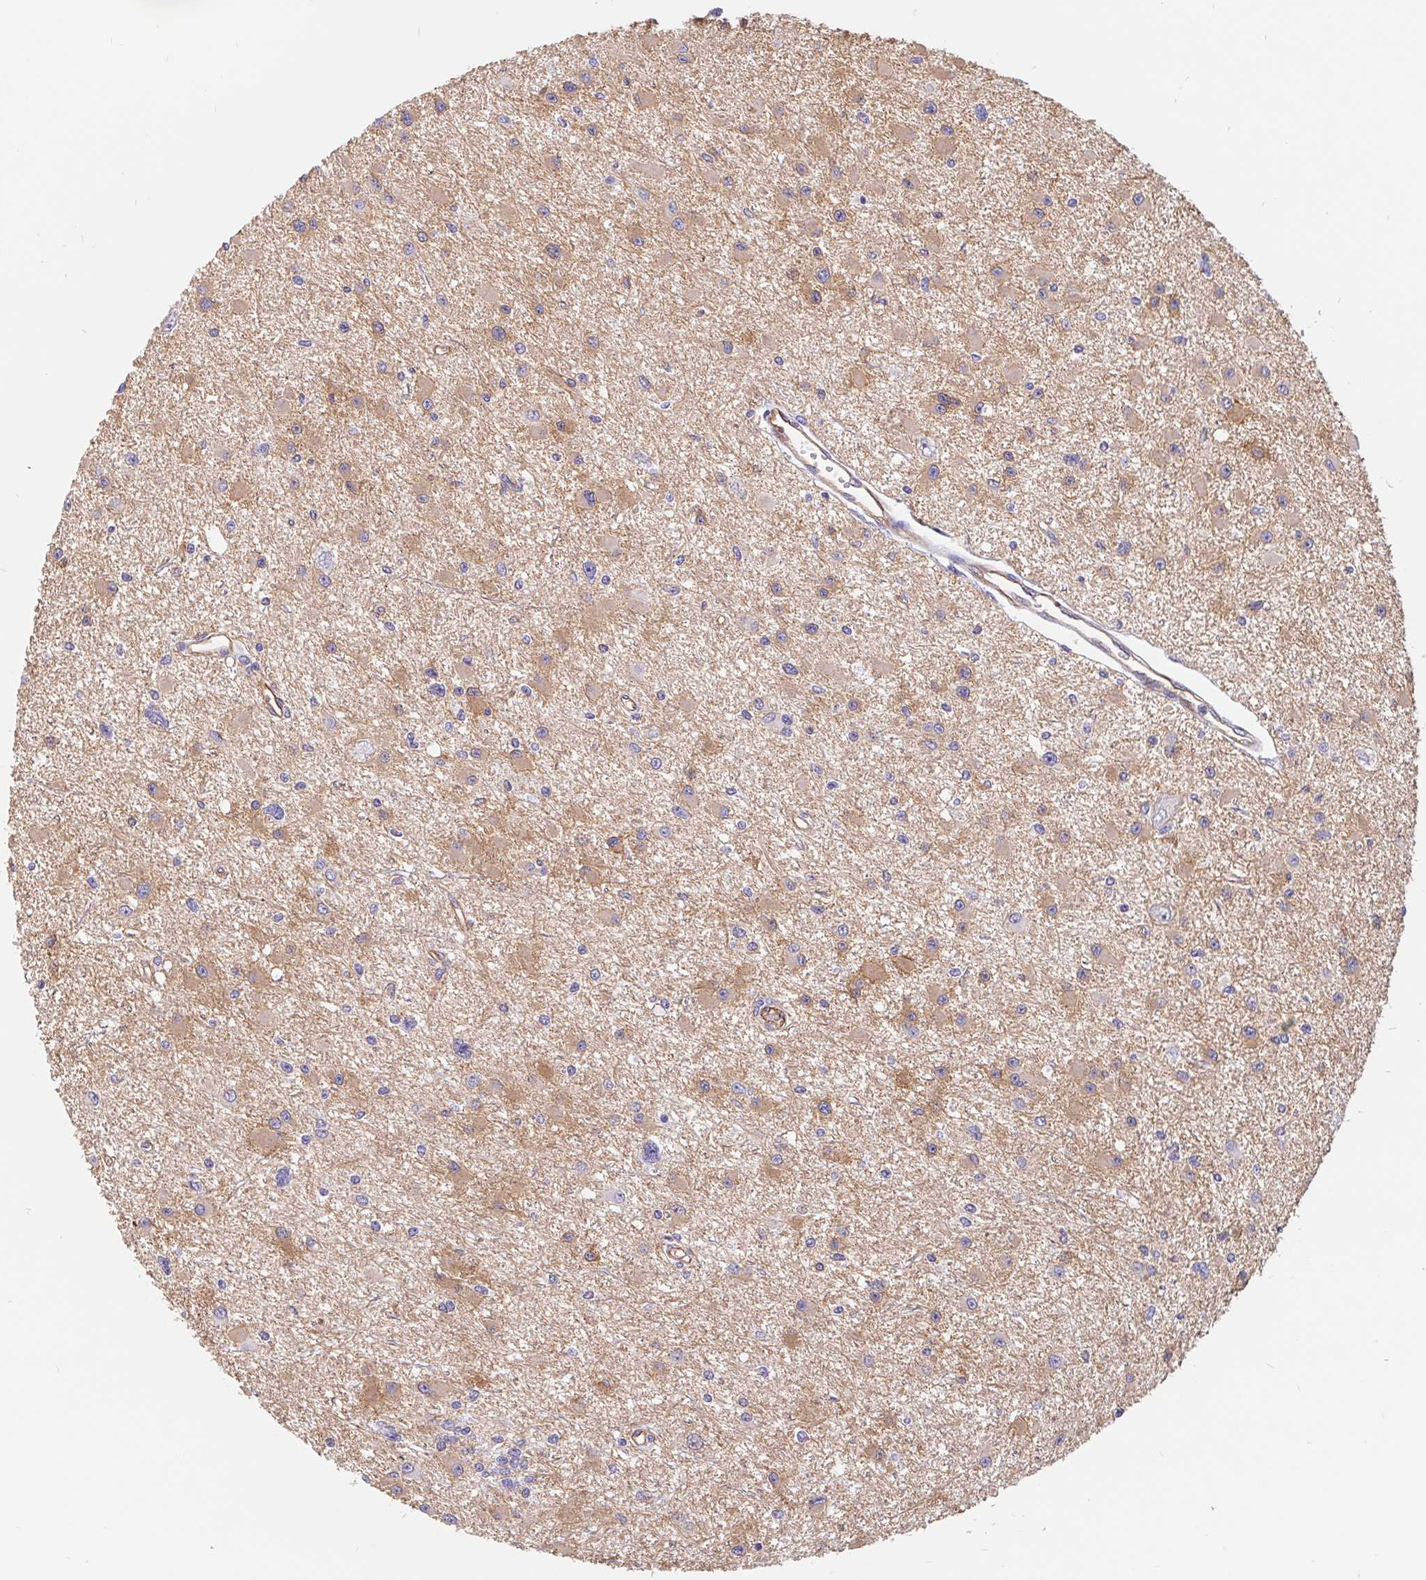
{"staining": {"intensity": "weak", "quantity": "25%-75%", "location": "cytoplasmic/membranous"}, "tissue": "glioma", "cell_type": "Tumor cells", "image_type": "cancer", "snomed": [{"axis": "morphology", "description": "Glioma, malignant, High grade"}, {"axis": "topography", "description": "Brain"}], "caption": "Immunohistochemistry staining of glioma, which reveals low levels of weak cytoplasmic/membranous staining in about 25%-75% of tumor cells indicating weak cytoplasmic/membranous protein expression. The staining was performed using DAB (brown) for protein detection and nuclei were counterstained in hematoxylin (blue).", "gene": "LIMCH1", "patient": {"sex": "male", "age": 54}}